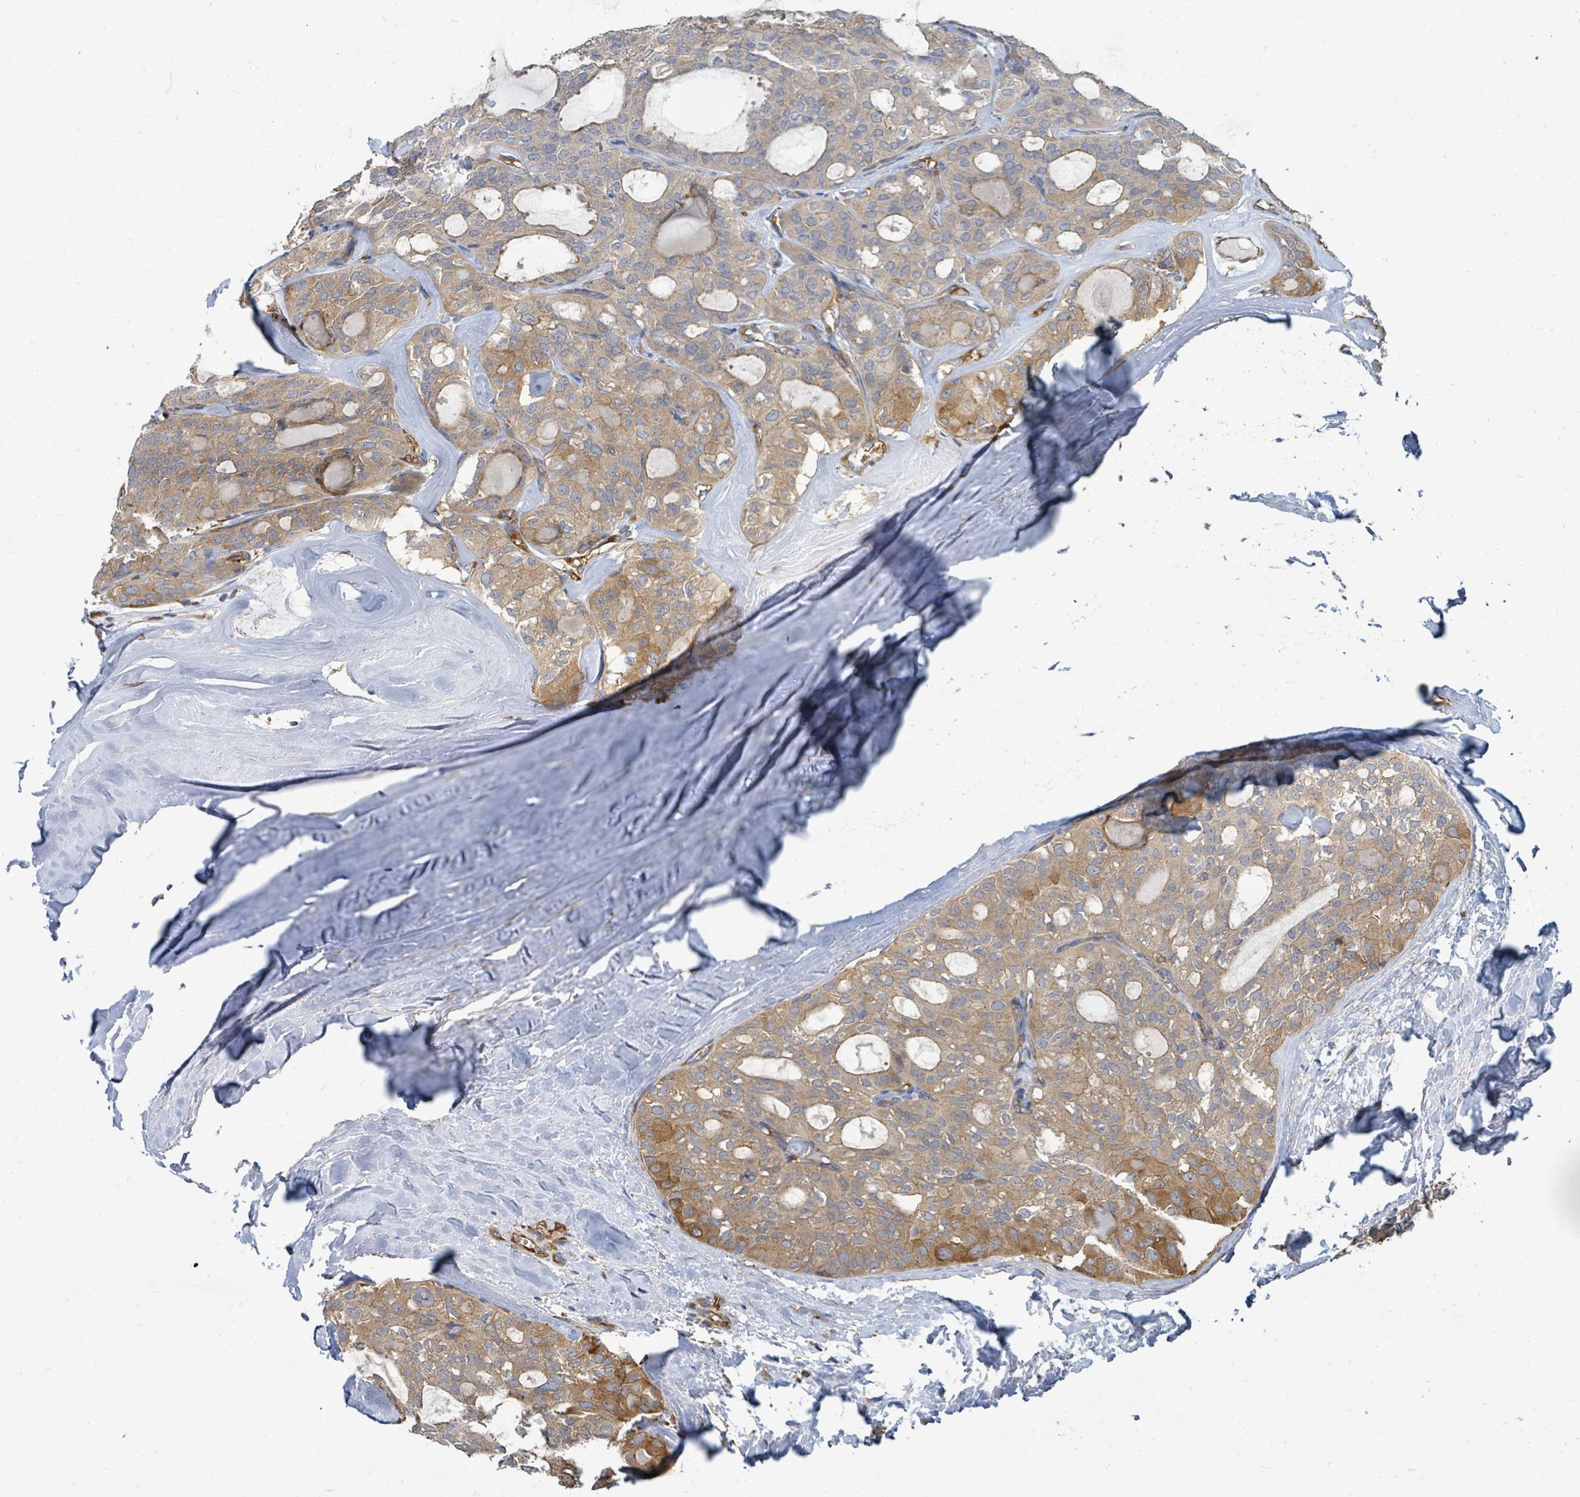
{"staining": {"intensity": "moderate", "quantity": ">75%", "location": "cytoplasmic/membranous"}, "tissue": "thyroid cancer", "cell_type": "Tumor cells", "image_type": "cancer", "snomed": [{"axis": "morphology", "description": "Follicular adenoma carcinoma, NOS"}, {"axis": "topography", "description": "Thyroid gland"}], "caption": "Tumor cells demonstrate moderate cytoplasmic/membranous positivity in approximately >75% of cells in follicular adenoma carcinoma (thyroid).", "gene": "BOLA2B", "patient": {"sex": "male", "age": 75}}